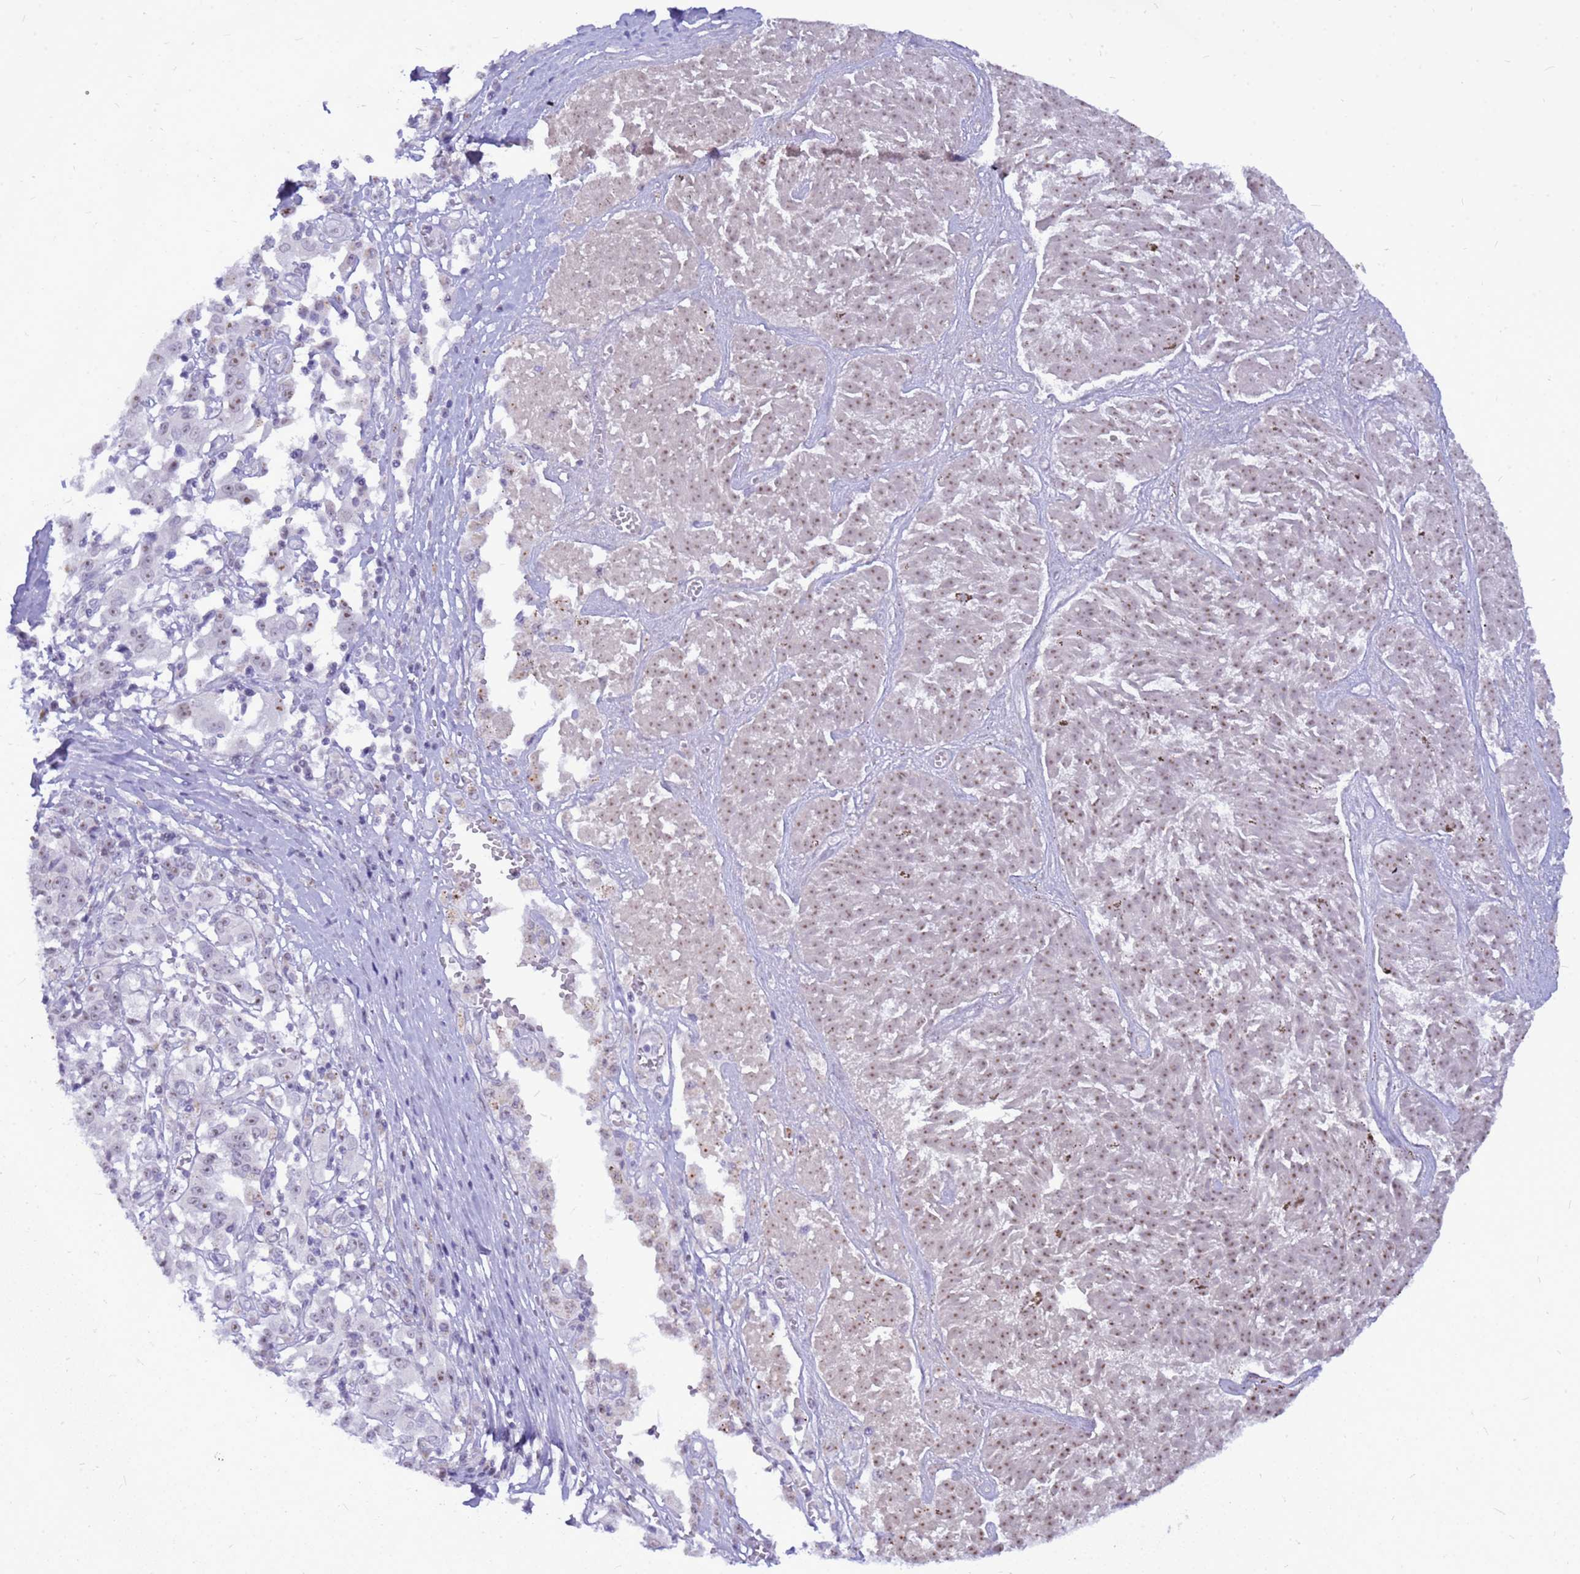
{"staining": {"intensity": "weak", "quantity": "25%-75%", "location": "nuclear"}, "tissue": "melanoma", "cell_type": "Tumor cells", "image_type": "cancer", "snomed": [{"axis": "morphology", "description": "Malignant melanoma, NOS"}, {"axis": "topography", "description": "Skin"}], "caption": "This image shows immunohistochemistry staining of melanoma, with low weak nuclear expression in approximately 25%-75% of tumor cells.", "gene": "DMRTC2", "patient": {"sex": "female", "age": 72}}